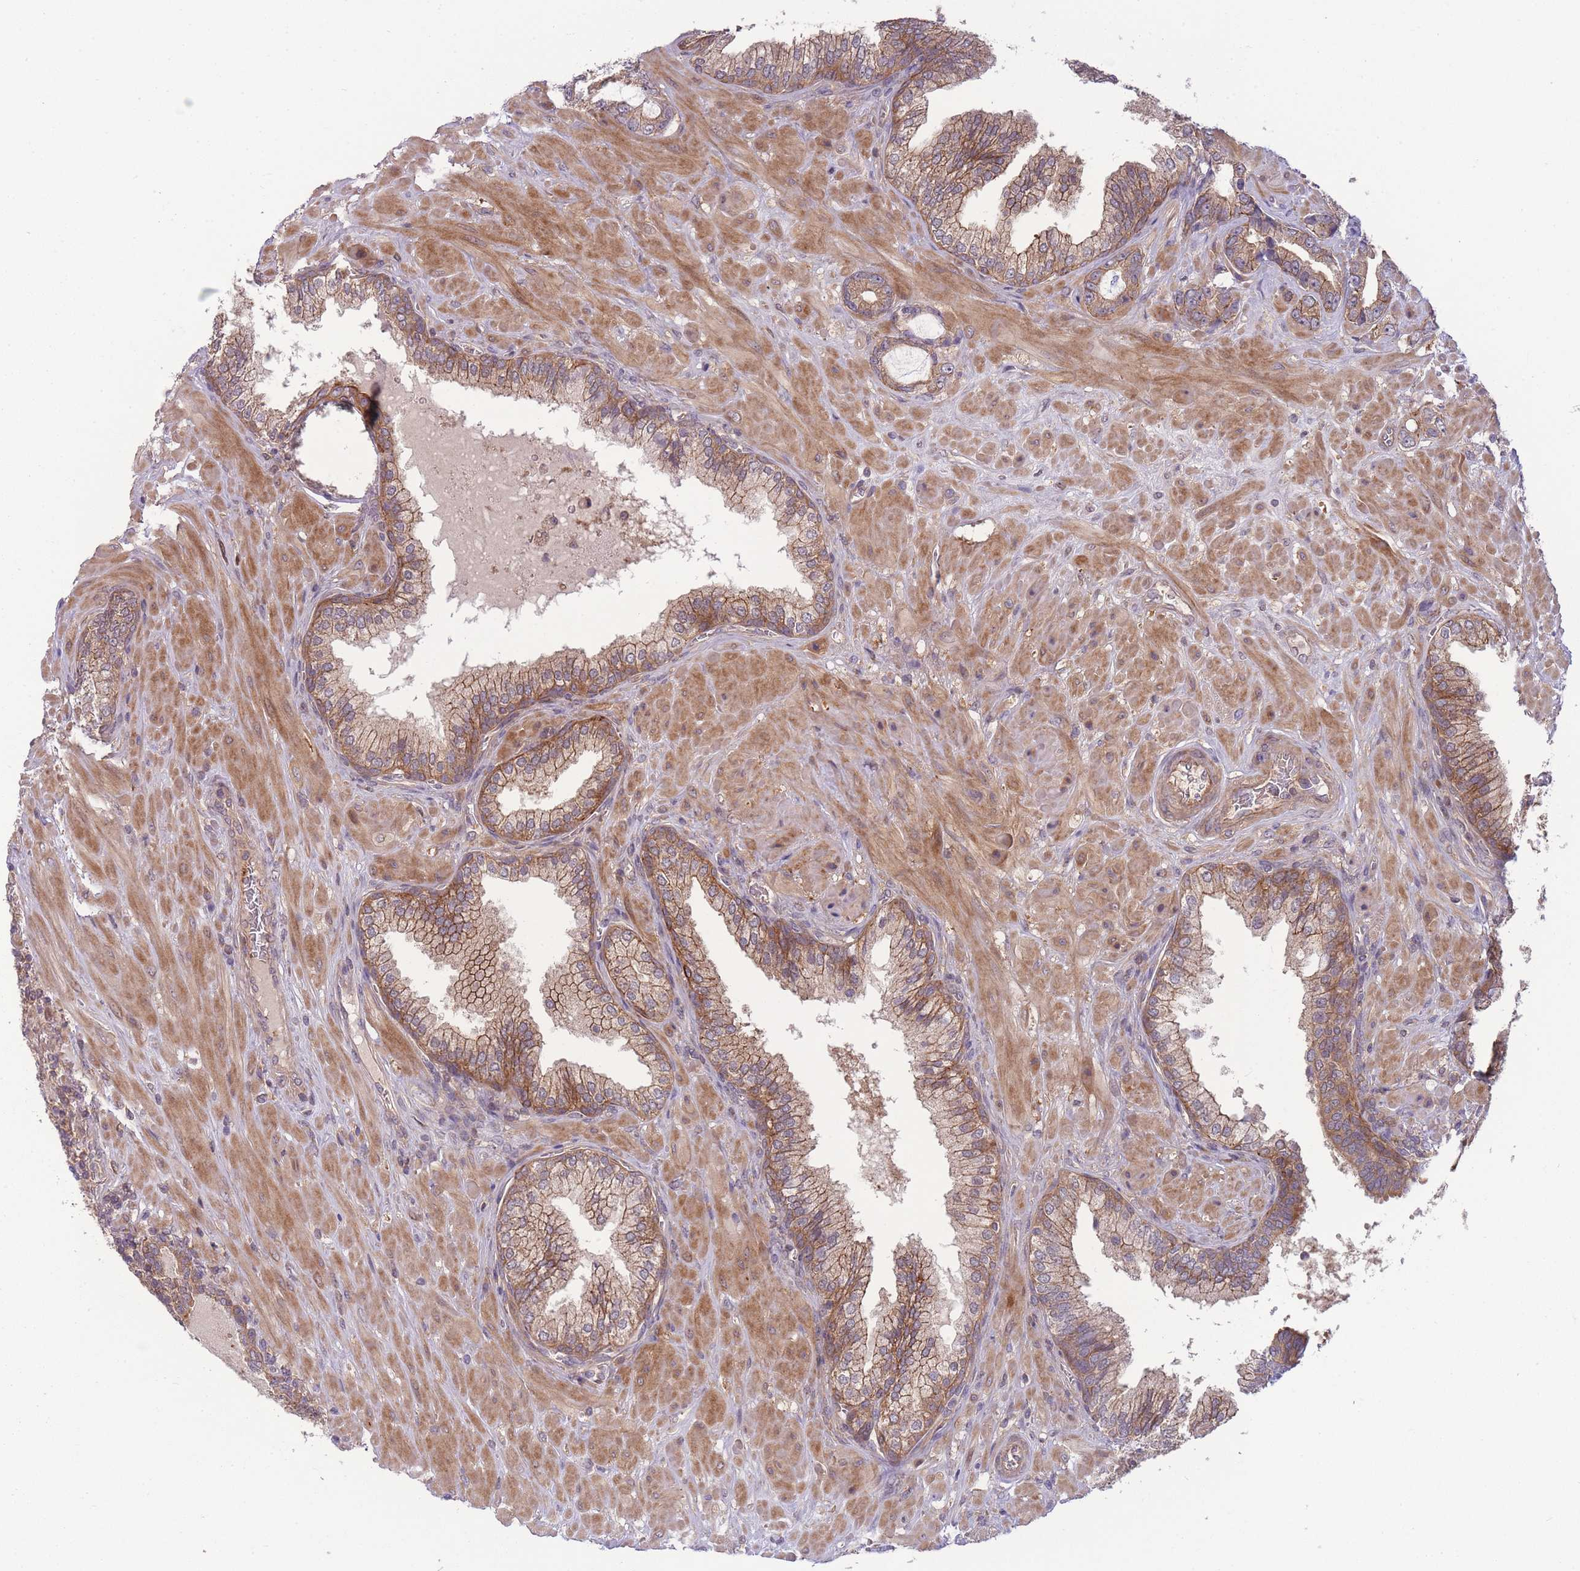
{"staining": {"intensity": "moderate", "quantity": ">75%", "location": "cytoplasmic/membranous"}, "tissue": "prostate cancer", "cell_type": "Tumor cells", "image_type": "cancer", "snomed": [{"axis": "morphology", "description": "Adenocarcinoma, High grade"}, {"axis": "topography", "description": "Prostate"}], "caption": "The image demonstrates a brown stain indicating the presence of a protein in the cytoplasmic/membranous of tumor cells in prostate adenocarcinoma (high-grade).", "gene": "PFDN6", "patient": {"sex": "male", "age": 55}}